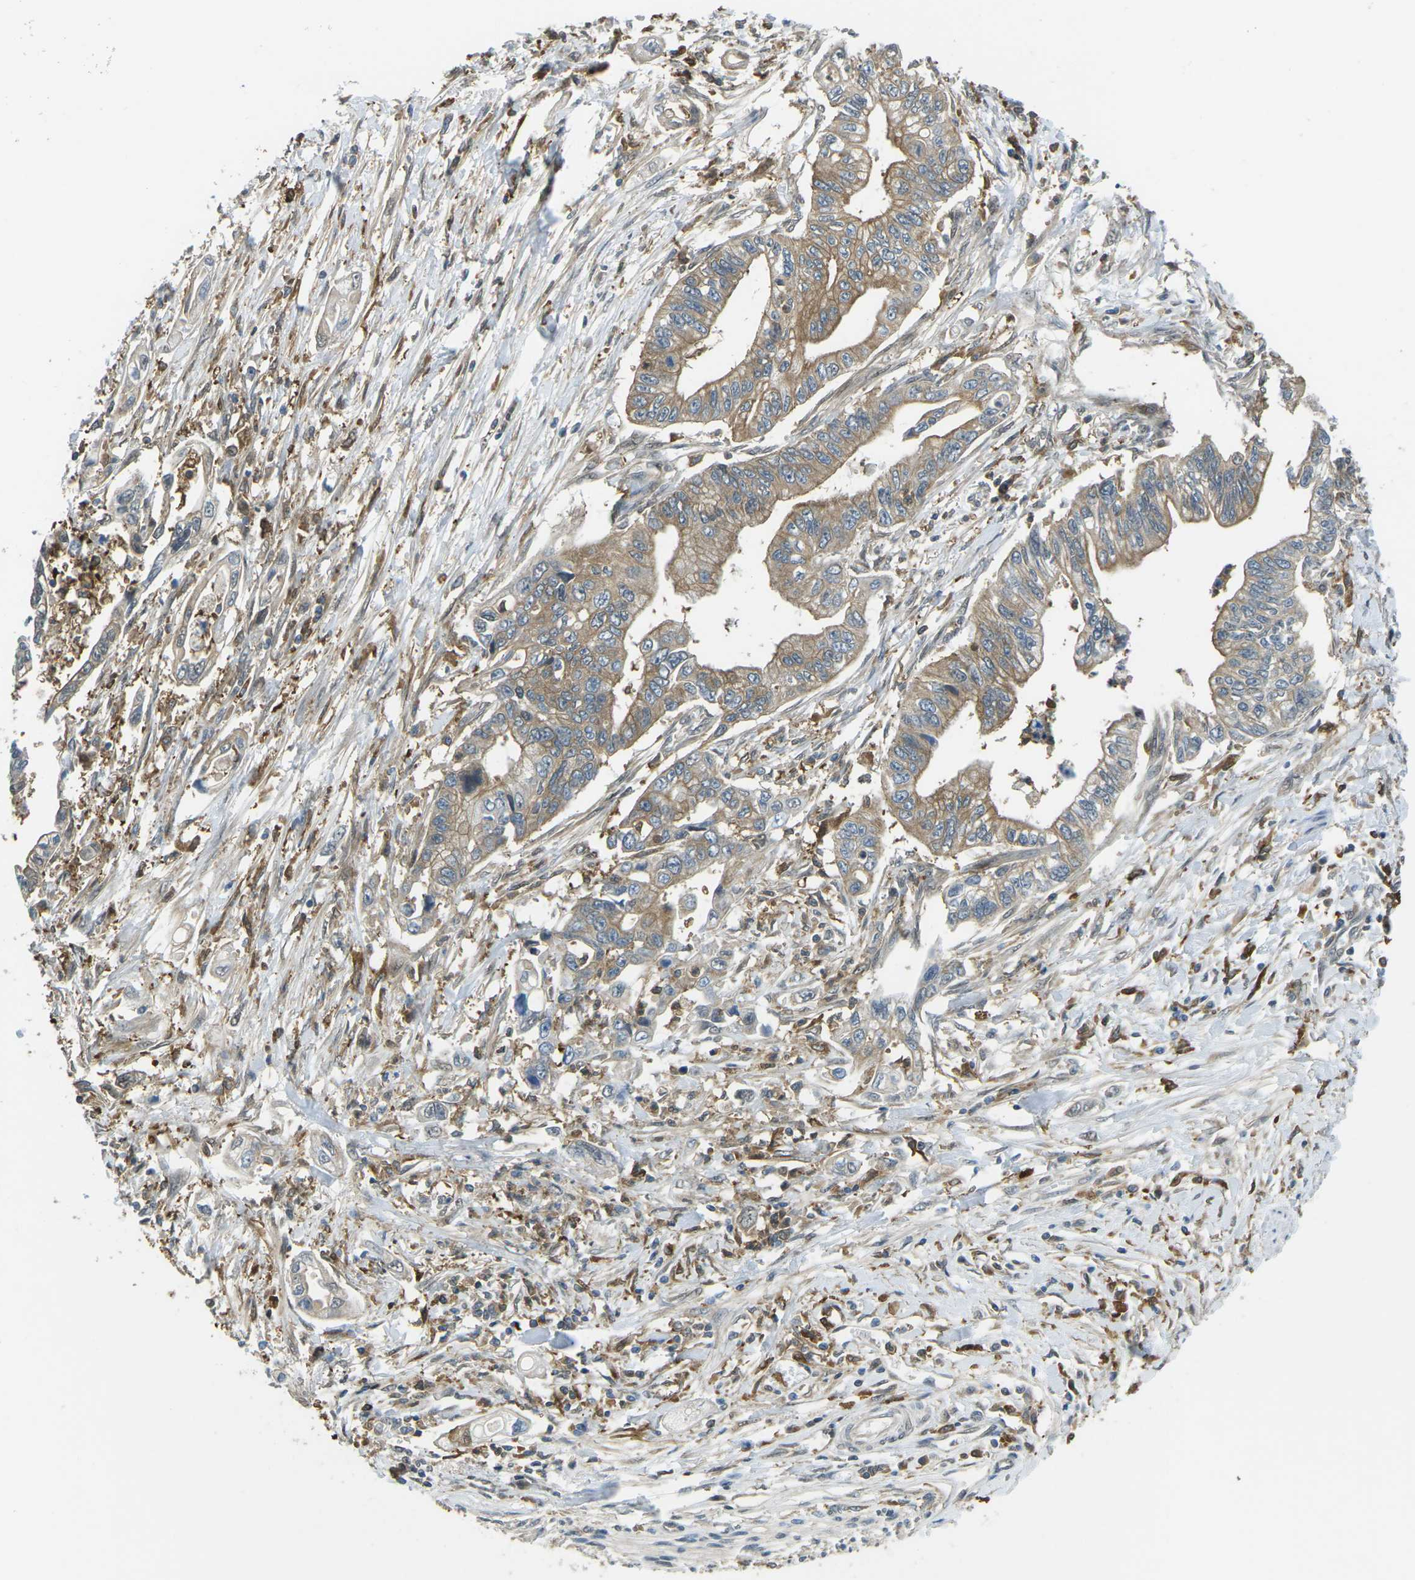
{"staining": {"intensity": "moderate", "quantity": ">75%", "location": "cytoplasmic/membranous"}, "tissue": "pancreatic cancer", "cell_type": "Tumor cells", "image_type": "cancer", "snomed": [{"axis": "morphology", "description": "Adenocarcinoma, NOS"}, {"axis": "topography", "description": "Pancreas"}], "caption": "Immunohistochemical staining of pancreatic cancer (adenocarcinoma) shows moderate cytoplasmic/membranous protein positivity in approximately >75% of tumor cells.", "gene": "PIEZO2", "patient": {"sex": "male", "age": 56}}